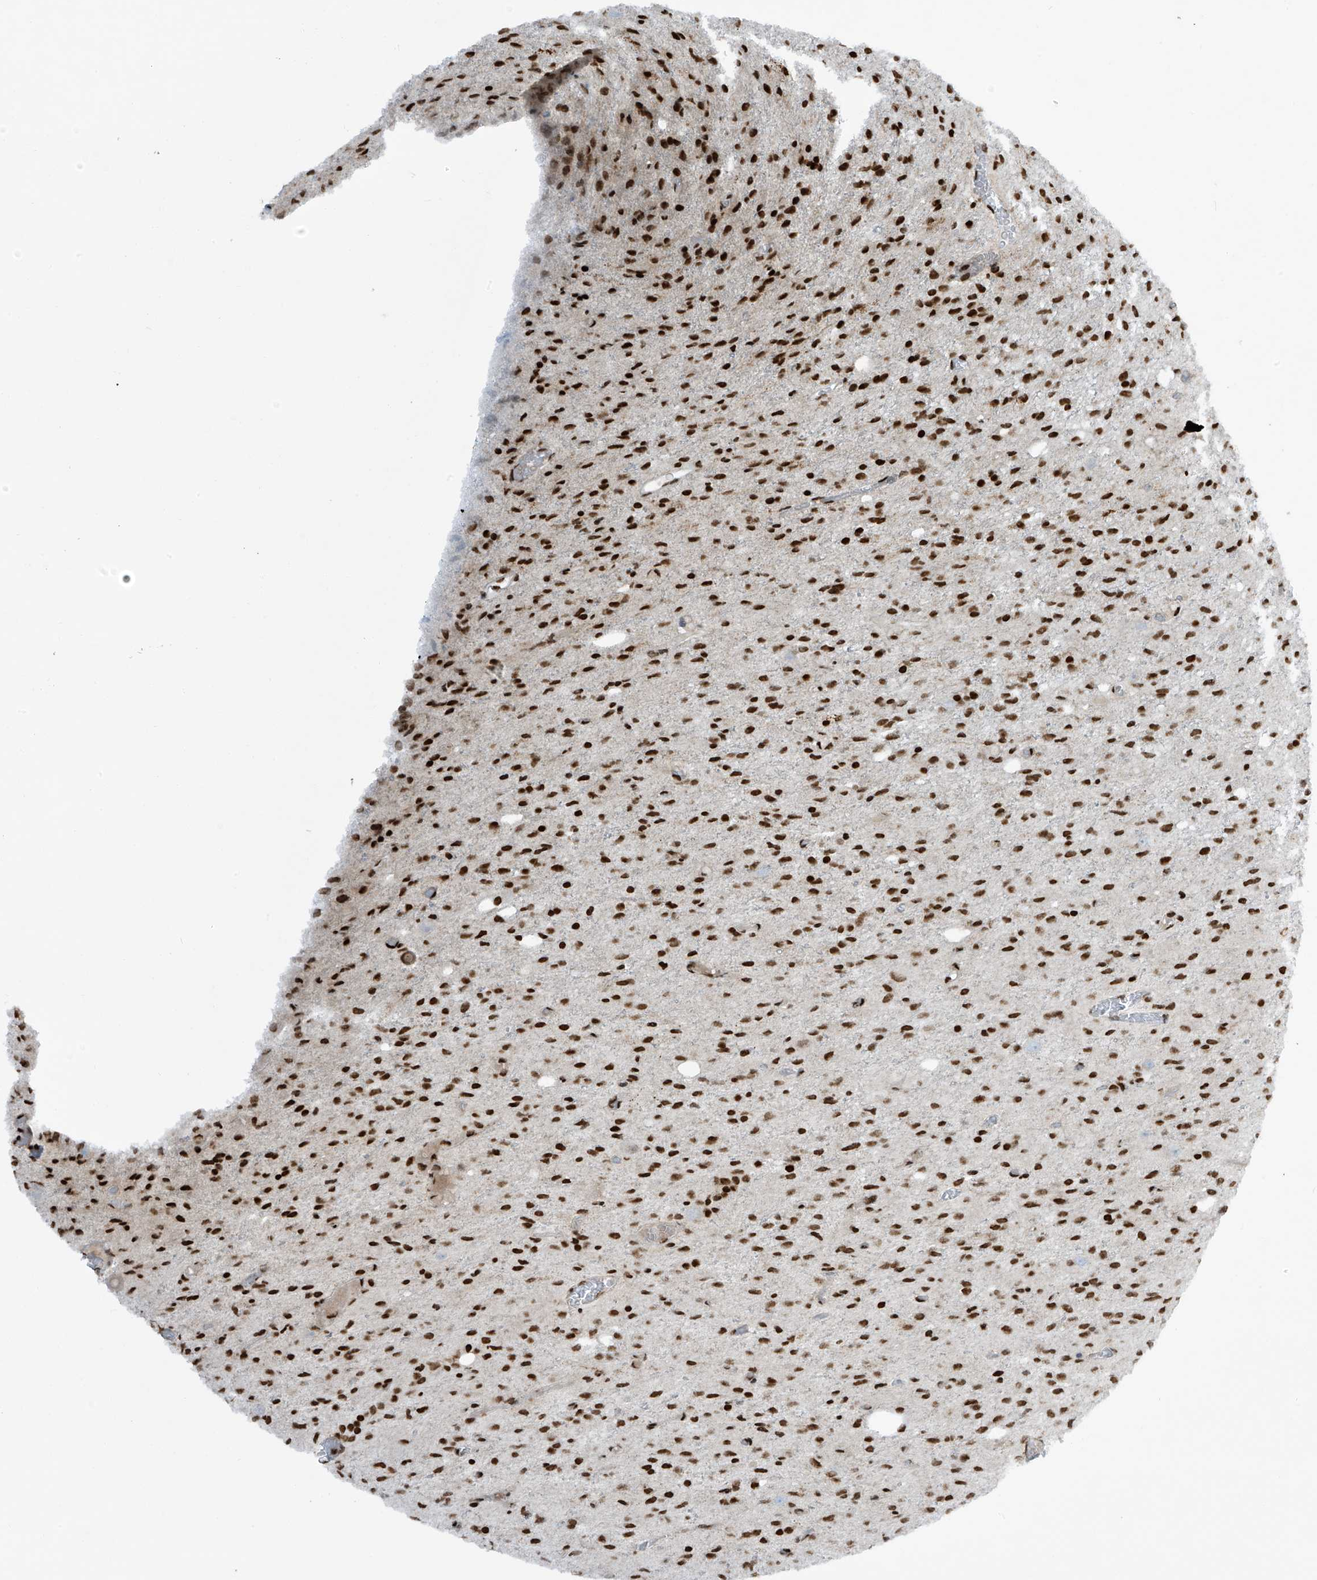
{"staining": {"intensity": "strong", "quantity": ">75%", "location": "nuclear"}, "tissue": "glioma", "cell_type": "Tumor cells", "image_type": "cancer", "snomed": [{"axis": "morphology", "description": "Glioma, malignant, High grade"}, {"axis": "topography", "description": "Brain"}], "caption": "Immunohistochemical staining of human glioma shows high levels of strong nuclear positivity in about >75% of tumor cells.", "gene": "PM20D2", "patient": {"sex": "female", "age": 59}}